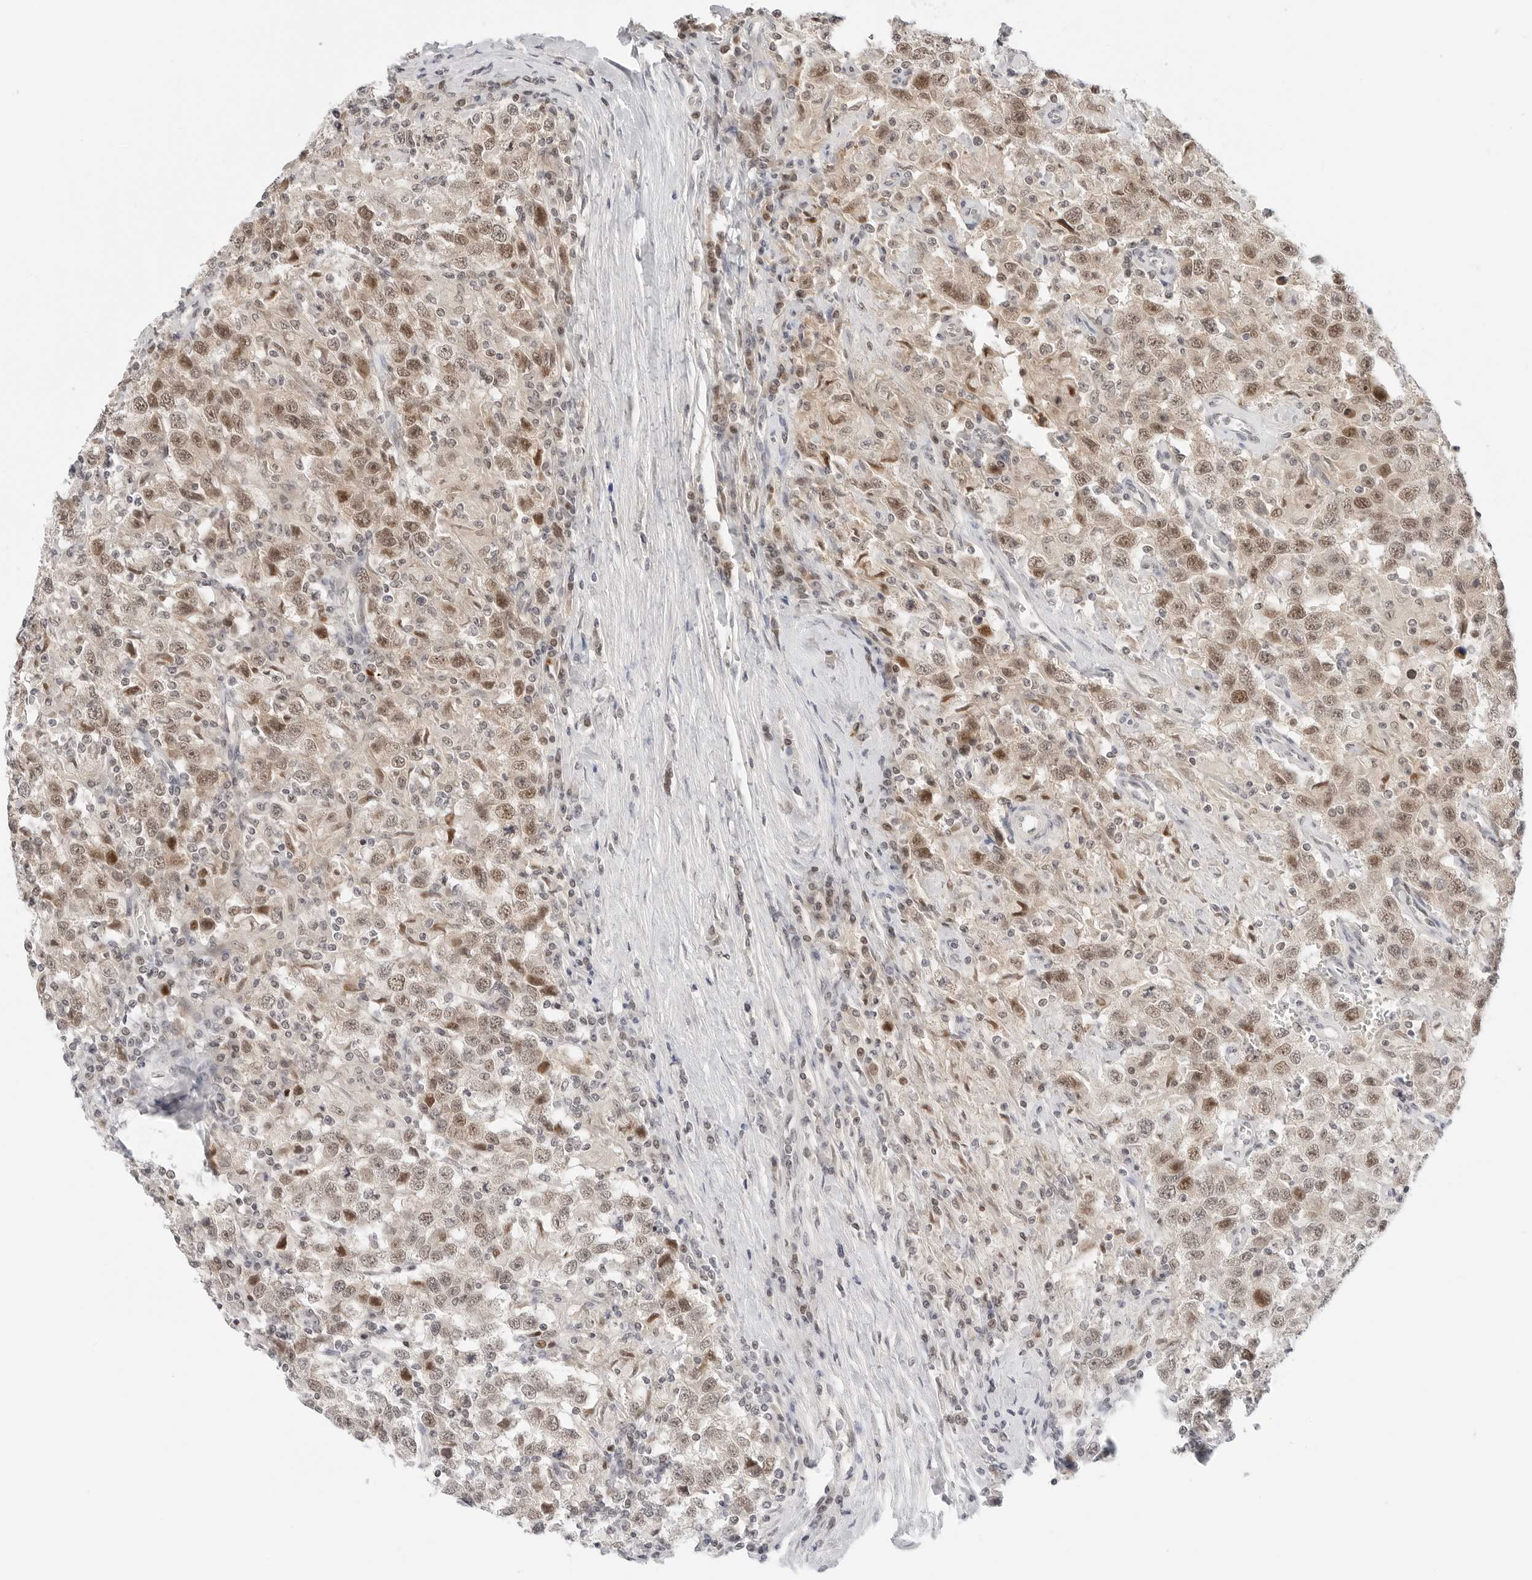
{"staining": {"intensity": "moderate", "quantity": "25%-75%", "location": "nuclear"}, "tissue": "testis cancer", "cell_type": "Tumor cells", "image_type": "cancer", "snomed": [{"axis": "morphology", "description": "Seminoma, NOS"}, {"axis": "topography", "description": "Testis"}], "caption": "Testis seminoma stained with DAB immunohistochemistry shows medium levels of moderate nuclear expression in about 25%-75% of tumor cells. The staining is performed using DAB (3,3'-diaminobenzidine) brown chromogen to label protein expression. The nuclei are counter-stained blue using hematoxylin.", "gene": "TSEN2", "patient": {"sex": "male", "age": 41}}